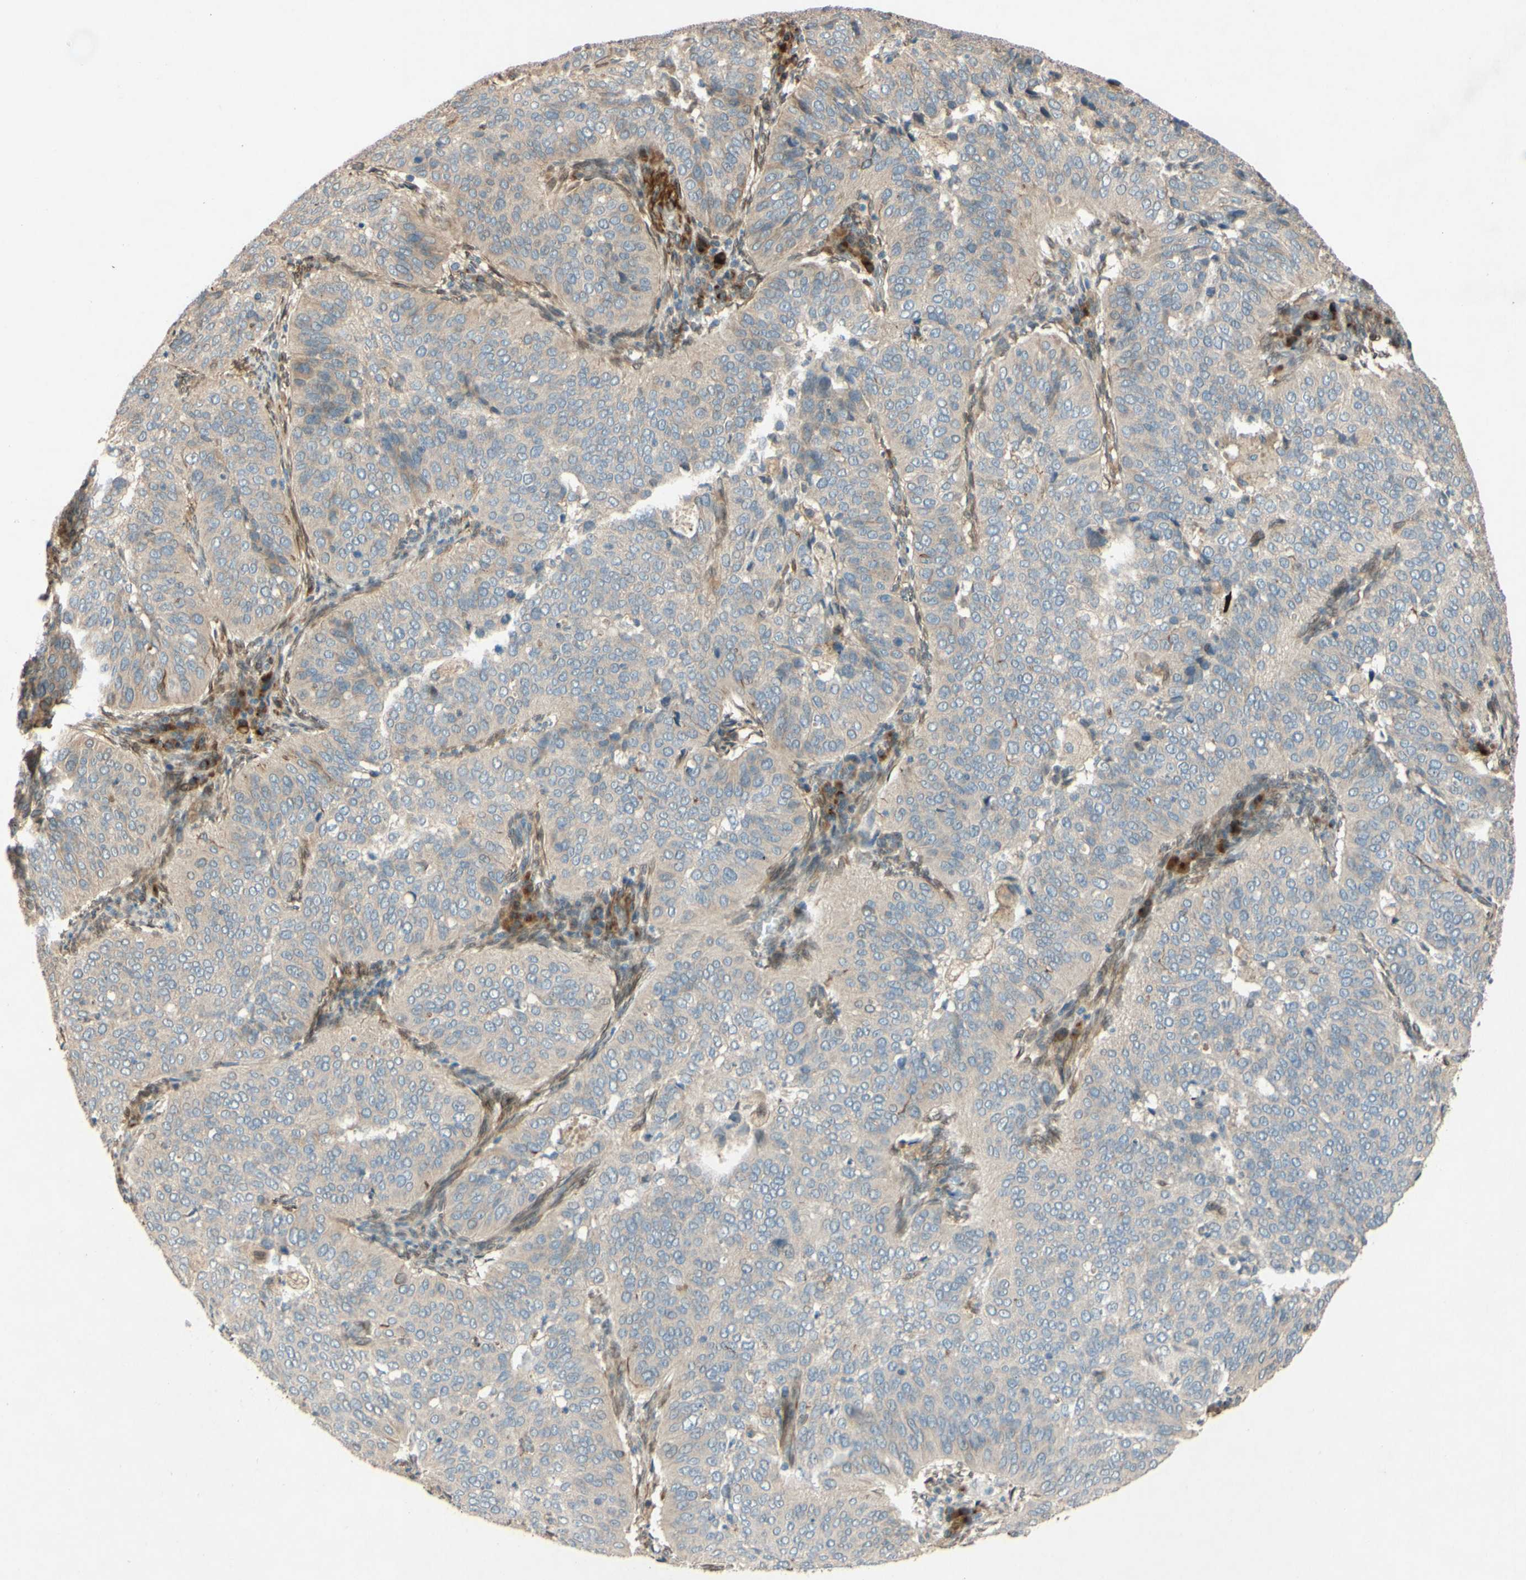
{"staining": {"intensity": "weak", "quantity": ">75%", "location": "cytoplasmic/membranous"}, "tissue": "cervical cancer", "cell_type": "Tumor cells", "image_type": "cancer", "snomed": [{"axis": "morphology", "description": "Normal tissue, NOS"}, {"axis": "morphology", "description": "Squamous cell carcinoma, NOS"}, {"axis": "topography", "description": "Cervix"}], "caption": "Tumor cells reveal low levels of weak cytoplasmic/membranous expression in about >75% of cells in cervical cancer.", "gene": "PTPRU", "patient": {"sex": "female", "age": 39}}